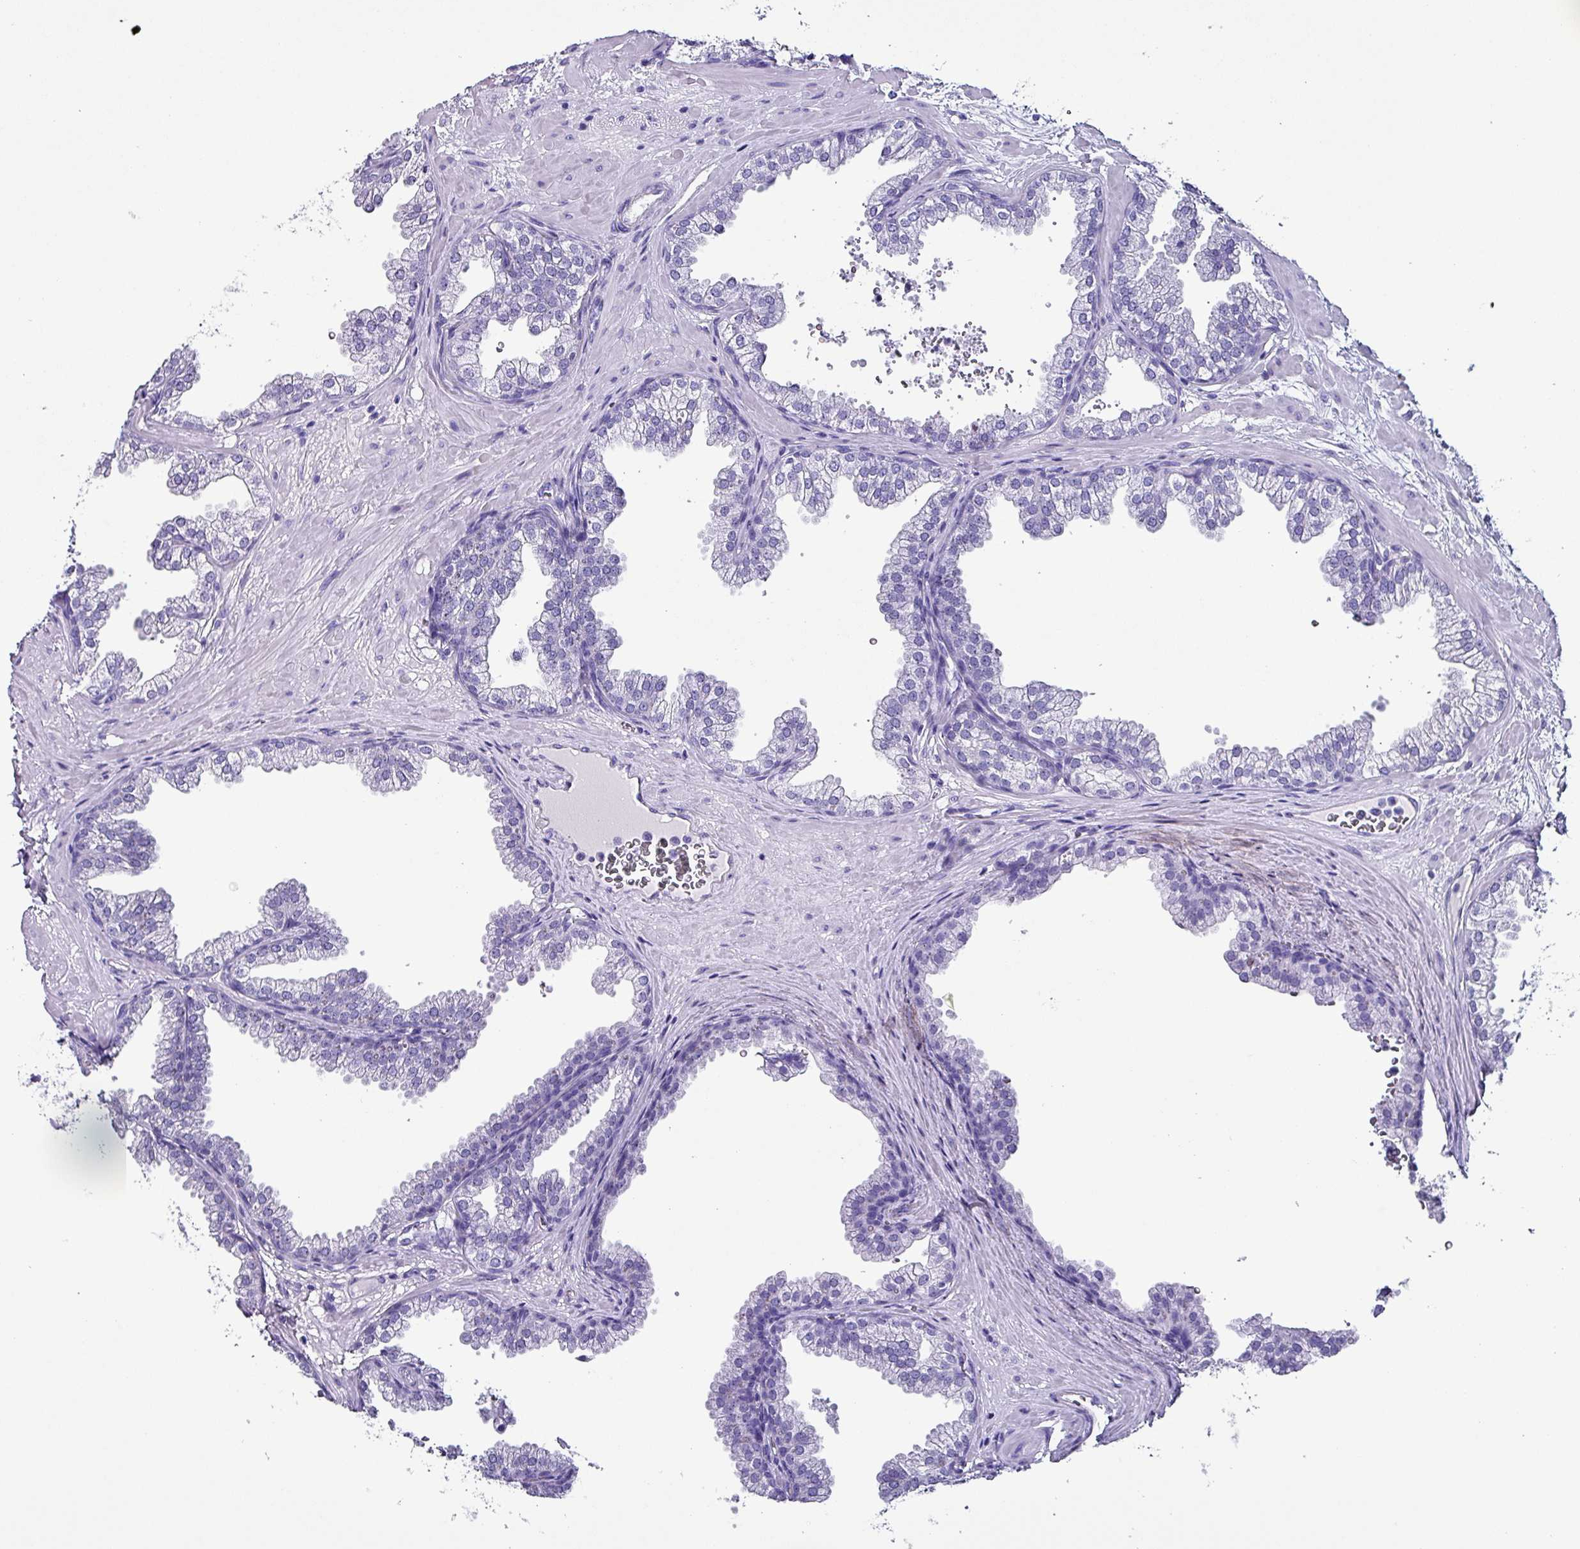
{"staining": {"intensity": "negative", "quantity": "none", "location": "none"}, "tissue": "prostate", "cell_type": "Glandular cells", "image_type": "normal", "snomed": [{"axis": "morphology", "description": "Normal tissue, NOS"}, {"axis": "topography", "description": "Prostate"}], "caption": "Immunohistochemistry of unremarkable human prostate reveals no staining in glandular cells.", "gene": "KRT6A", "patient": {"sex": "male", "age": 37}}